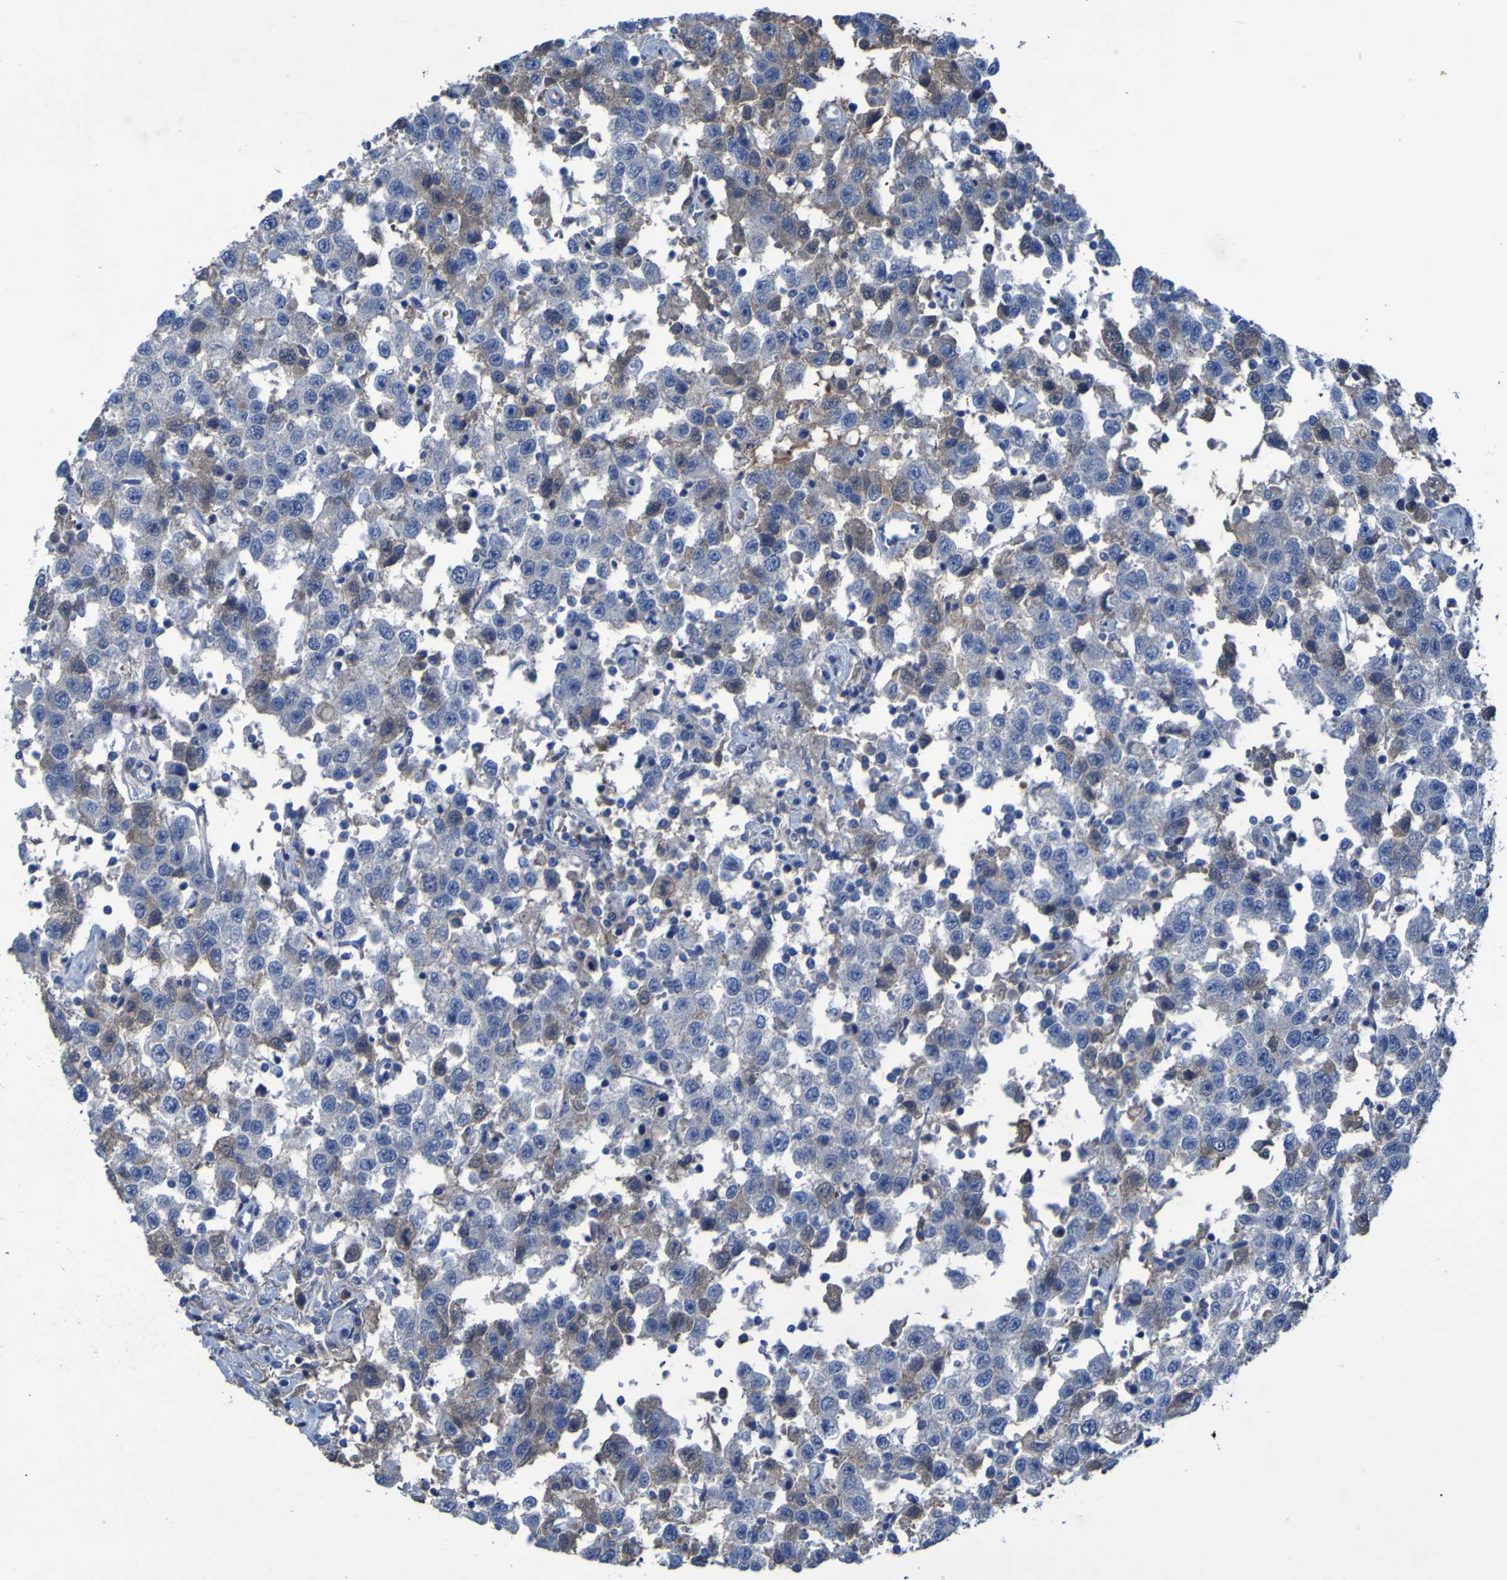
{"staining": {"intensity": "negative", "quantity": "none", "location": "none"}, "tissue": "testis cancer", "cell_type": "Tumor cells", "image_type": "cancer", "snomed": [{"axis": "morphology", "description": "Seminoma, NOS"}, {"axis": "topography", "description": "Testis"}], "caption": "High power microscopy micrograph of an IHC image of seminoma (testis), revealing no significant positivity in tumor cells.", "gene": "SGK2", "patient": {"sex": "male", "age": 41}}